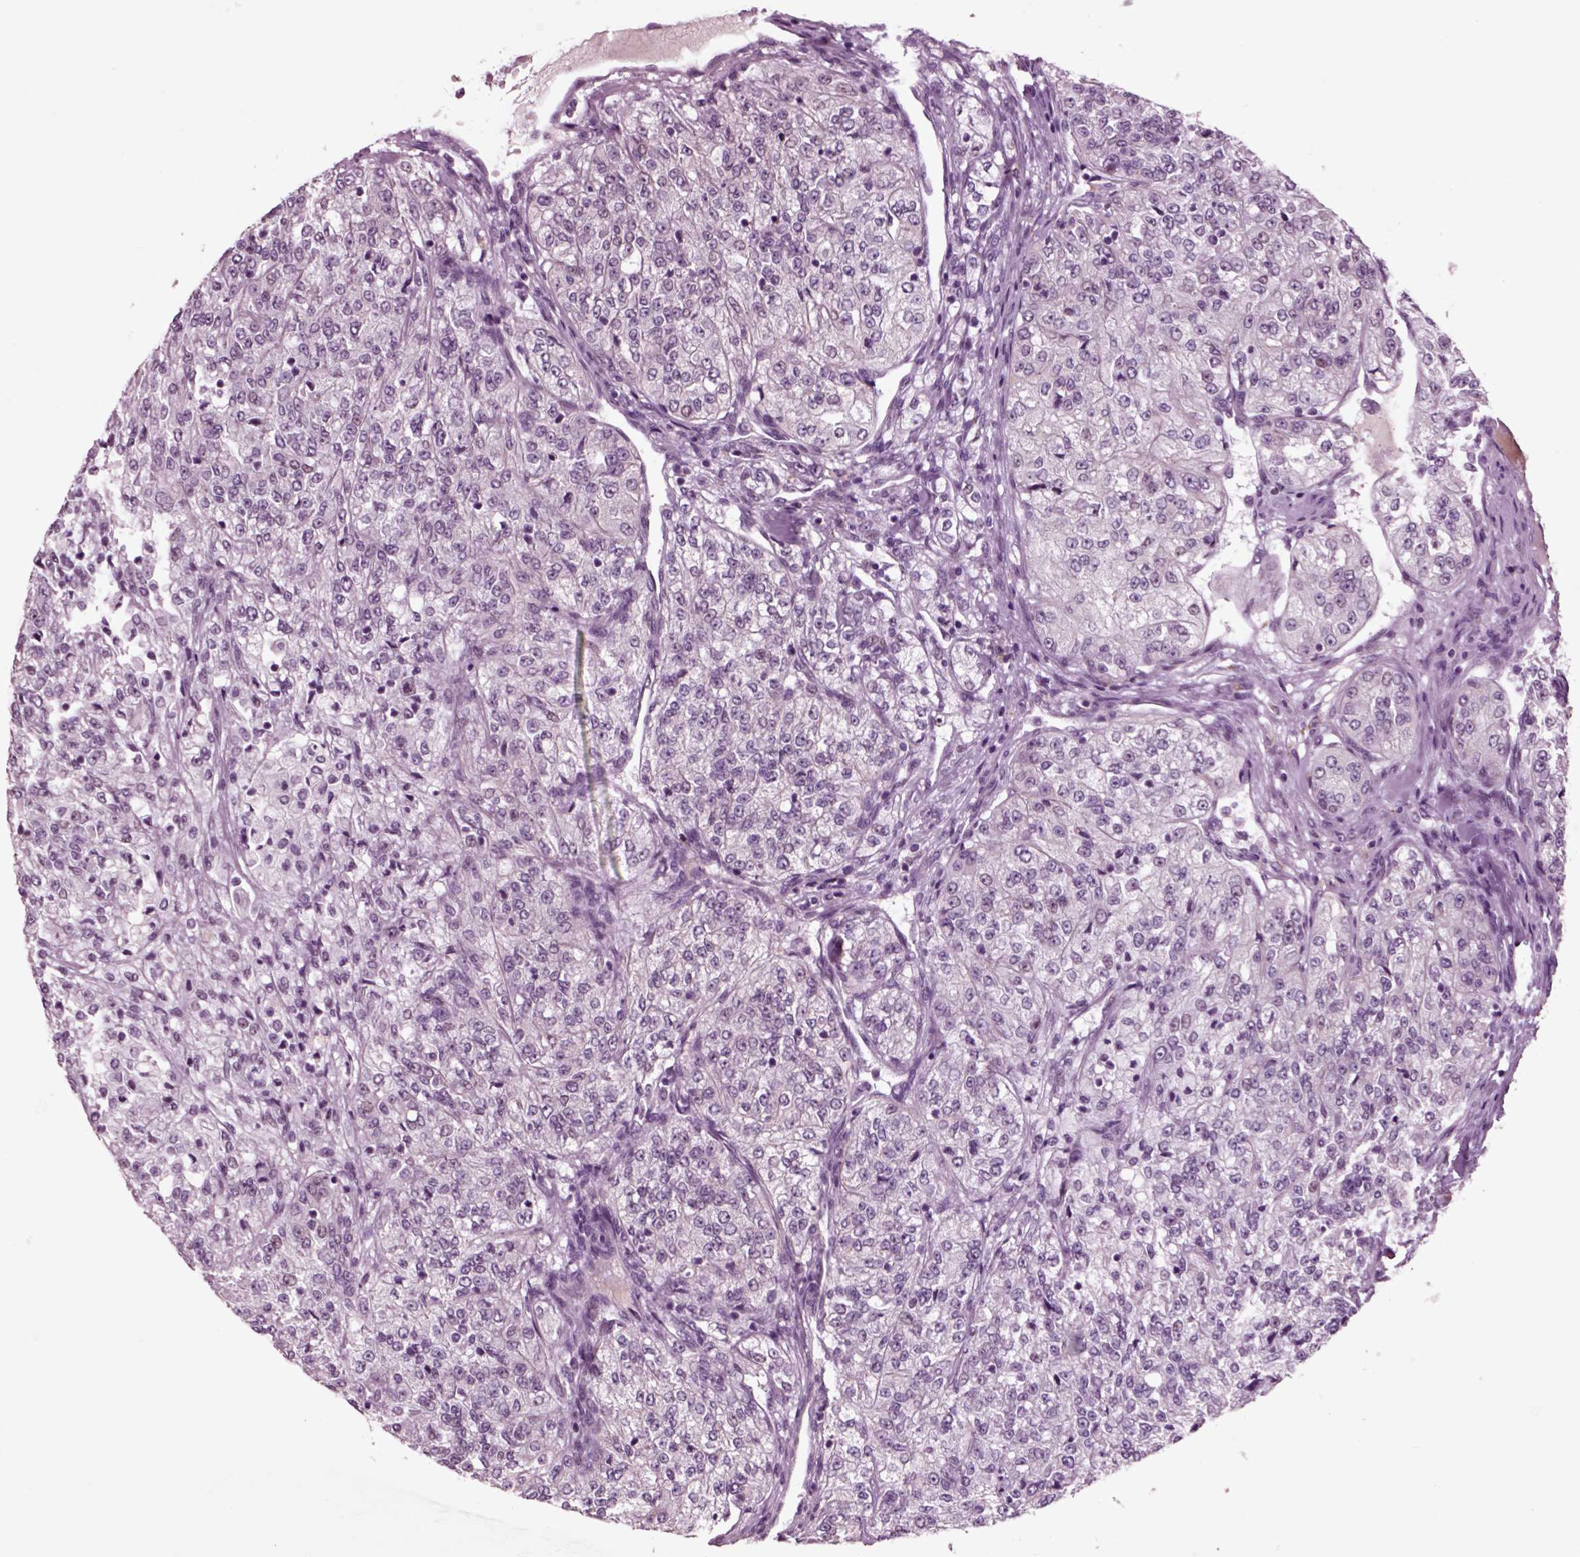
{"staining": {"intensity": "negative", "quantity": "none", "location": "none"}, "tissue": "renal cancer", "cell_type": "Tumor cells", "image_type": "cancer", "snomed": [{"axis": "morphology", "description": "Adenocarcinoma, NOS"}, {"axis": "topography", "description": "Kidney"}], "caption": "Immunohistochemical staining of renal cancer (adenocarcinoma) exhibits no significant staining in tumor cells. The staining was performed using DAB to visualize the protein expression in brown, while the nuclei were stained in blue with hematoxylin (Magnification: 20x).", "gene": "CHGB", "patient": {"sex": "female", "age": 63}}